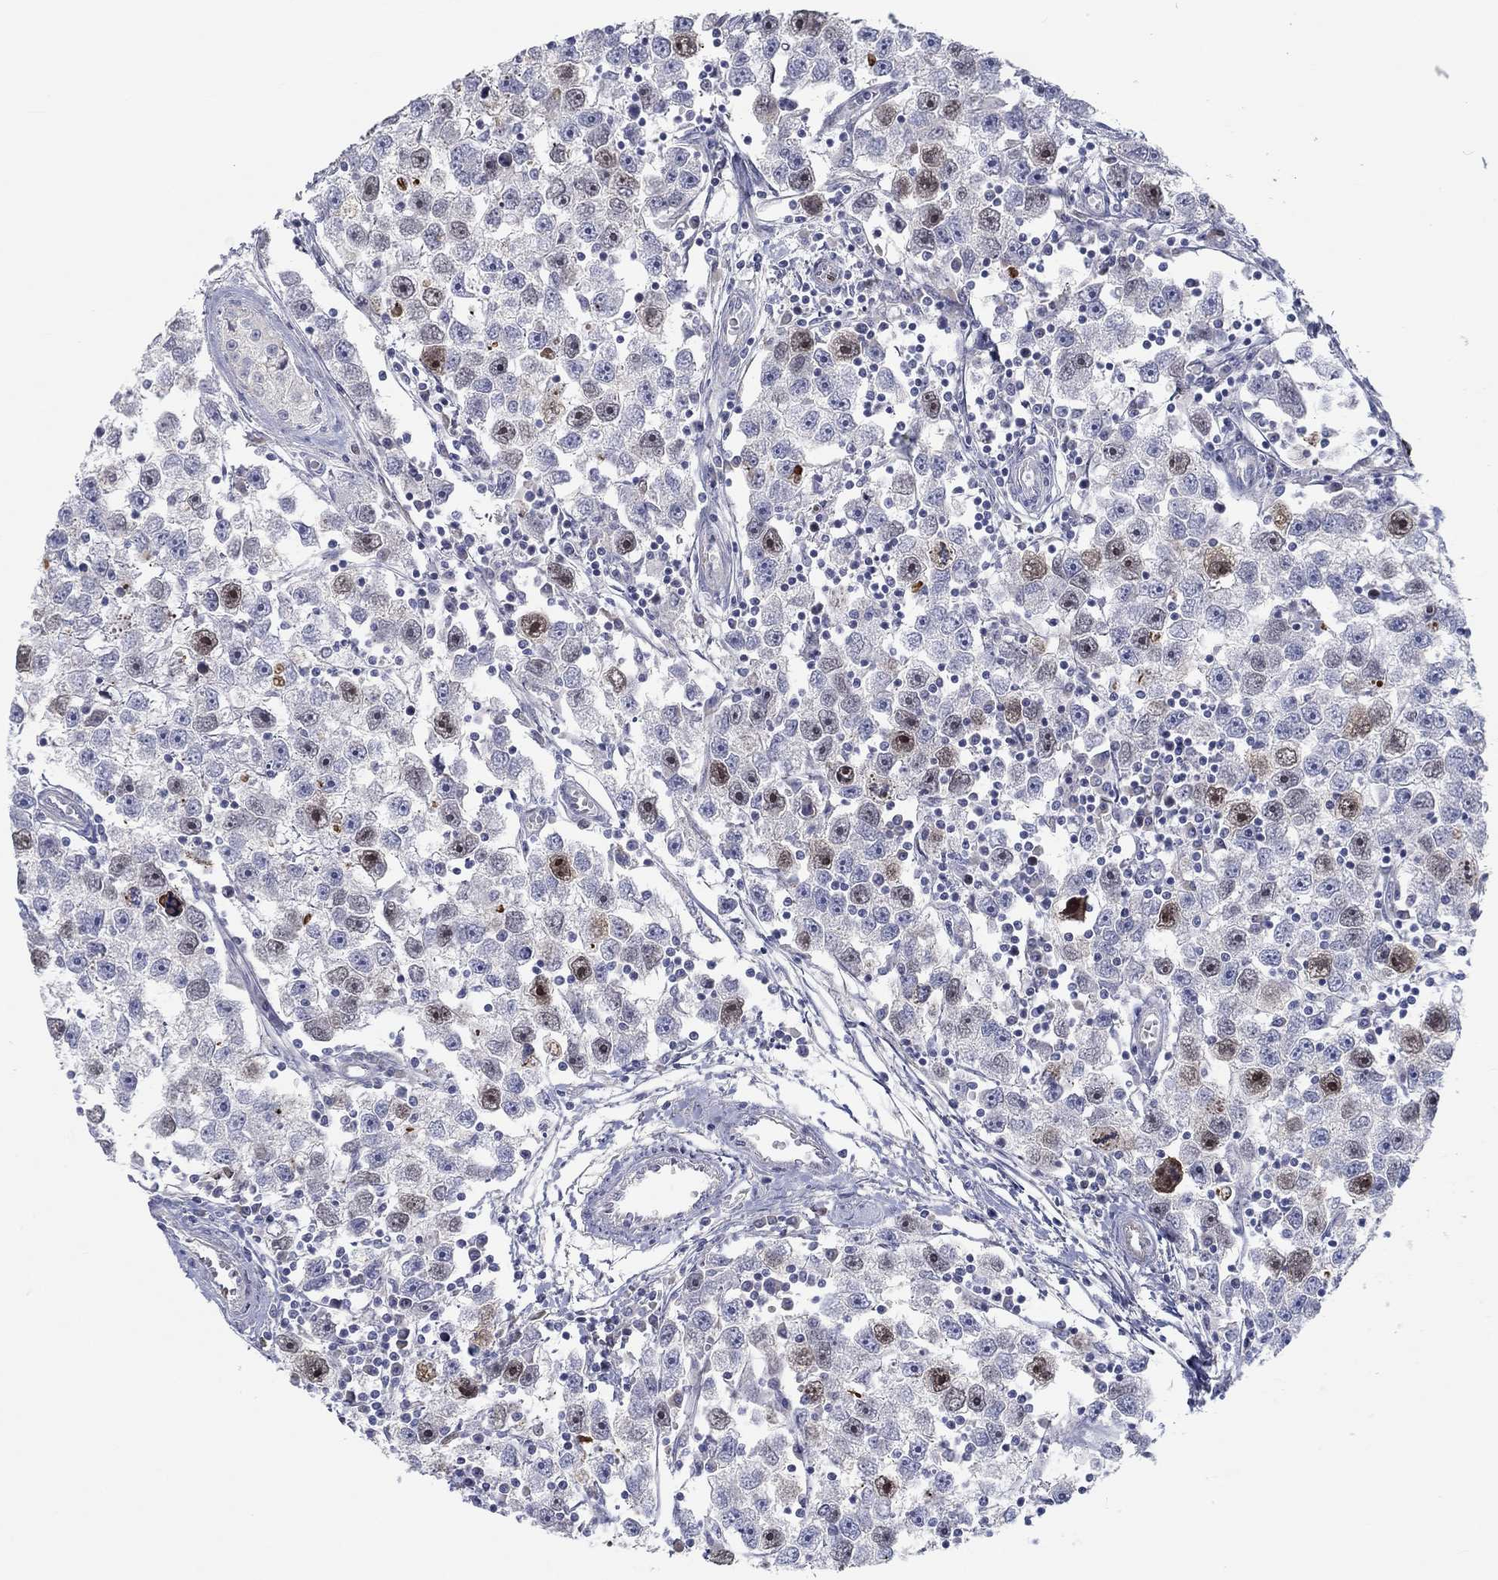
{"staining": {"intensity": "strong", "quantity": "<25%", "location": "nuclear"}, "tissue": "testis cancer", "cell_type": "Tumor cells", "image_type": "cancer", "snomed": [{"axis": "morphology", "description": "Seminoma, NOS"}, {"axis": "topography", "description": "Testis"}], "caption": "A medium amount of strong nuclear expression is seen in about <25% of tumor cells in testis seminoma tissue. (DAB IHC, brown staining for protein, blue staining for nuclei).", "gene": "PRC1", "patient": {"sex": "male", "age": 30}}